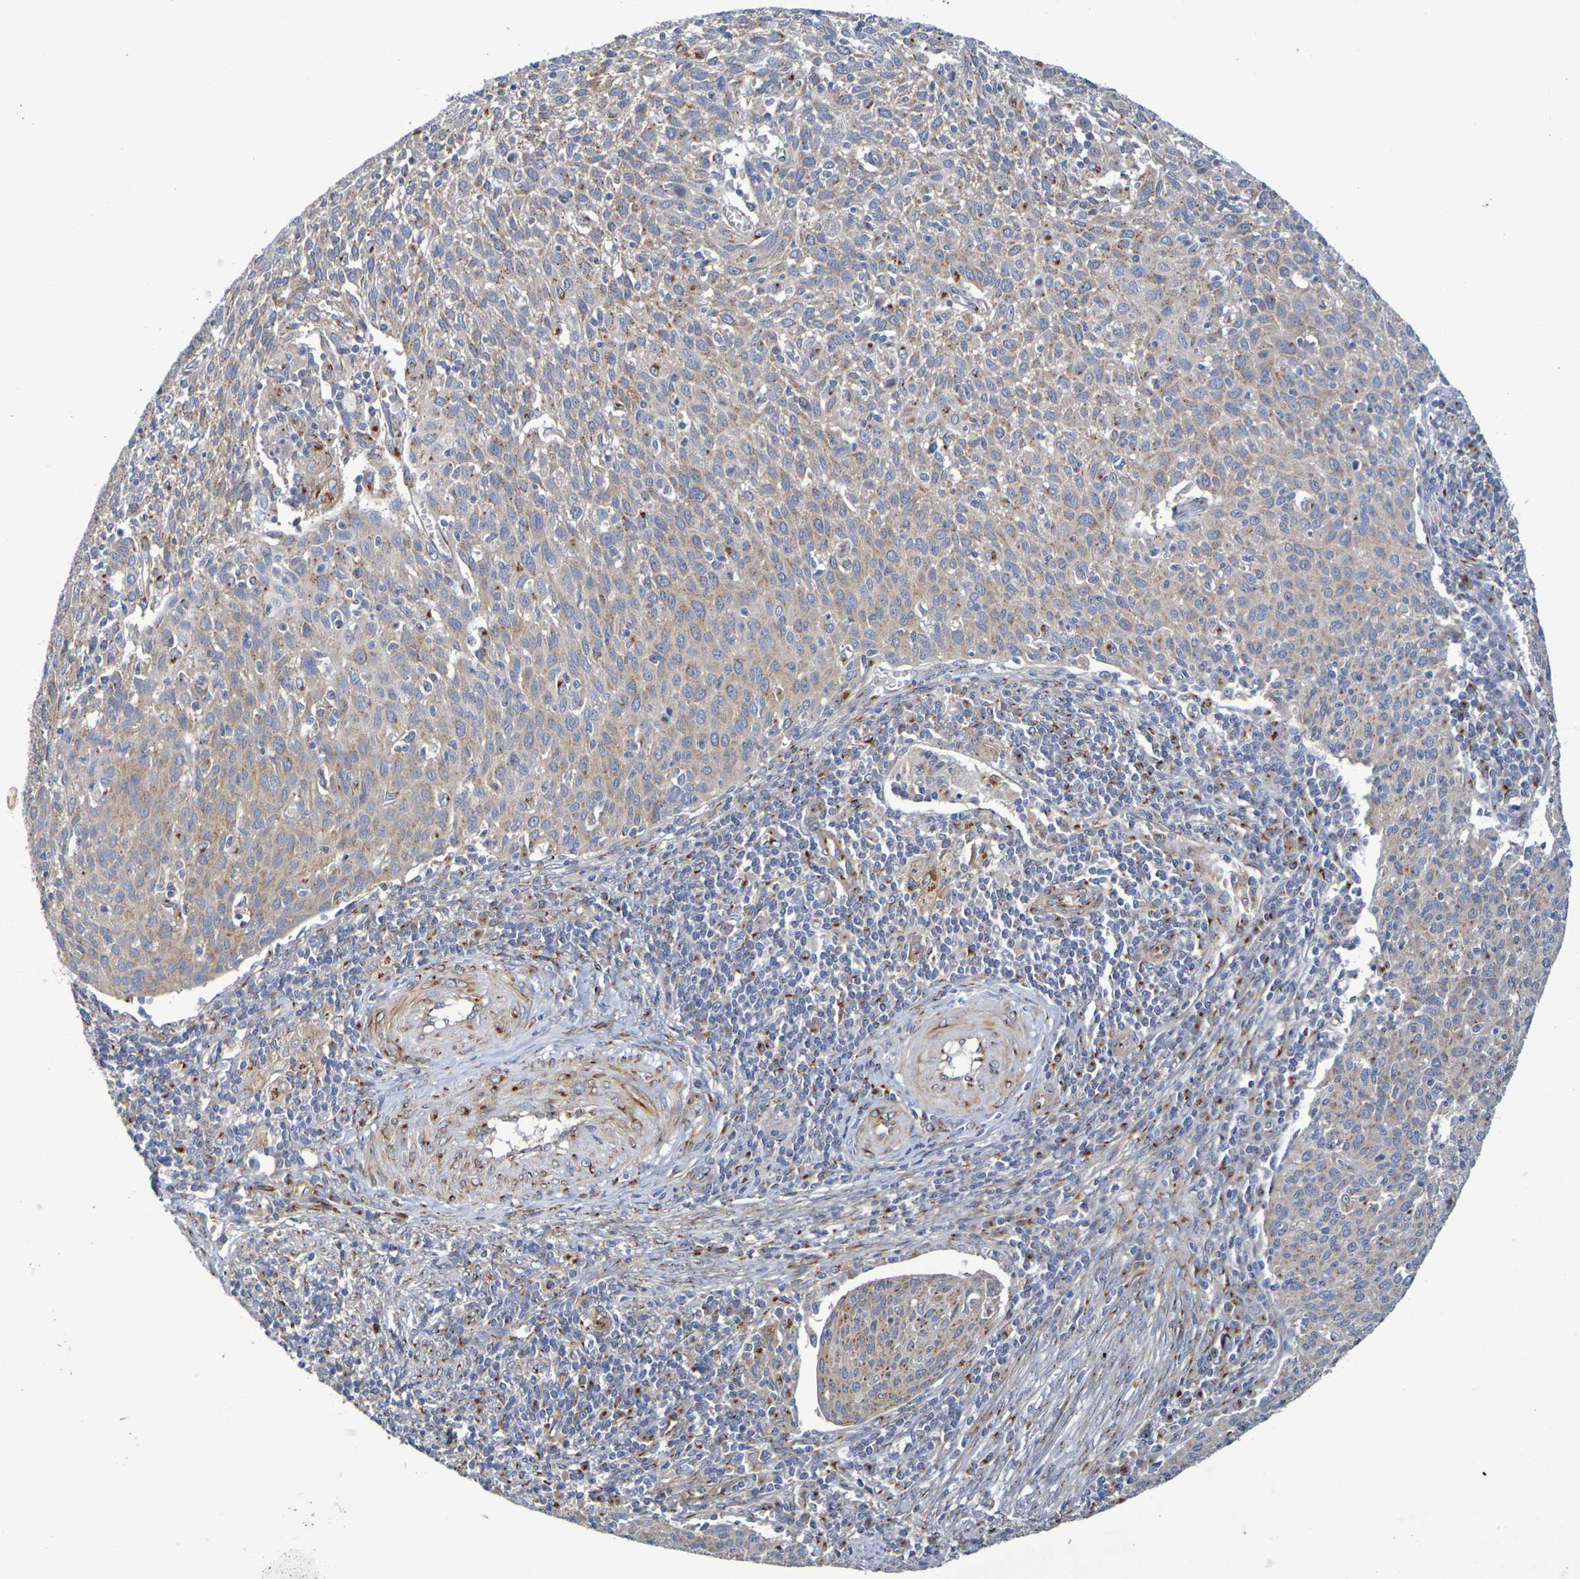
{"staining": {"intensity": "weak", "quantity": ">75%", "location": "cytoplasmic/membranous"}, "tissue": "cervical cancer", "cell_type": "Tumor cells", "image_type": "cancer", "snomed": [{"axis": "morphology", "description": "Squamous cell carcinoma, NOS"}, {"axis": "topography", "description": "Cervix"}], "caption": "Cervical cancer stained with immunohistochemistry exhibits weak cytoplasmic/membranous expression in about >75% of tumor cells.", "gene": "DCP2", "patient": {"sex": "female", "age": 38}}